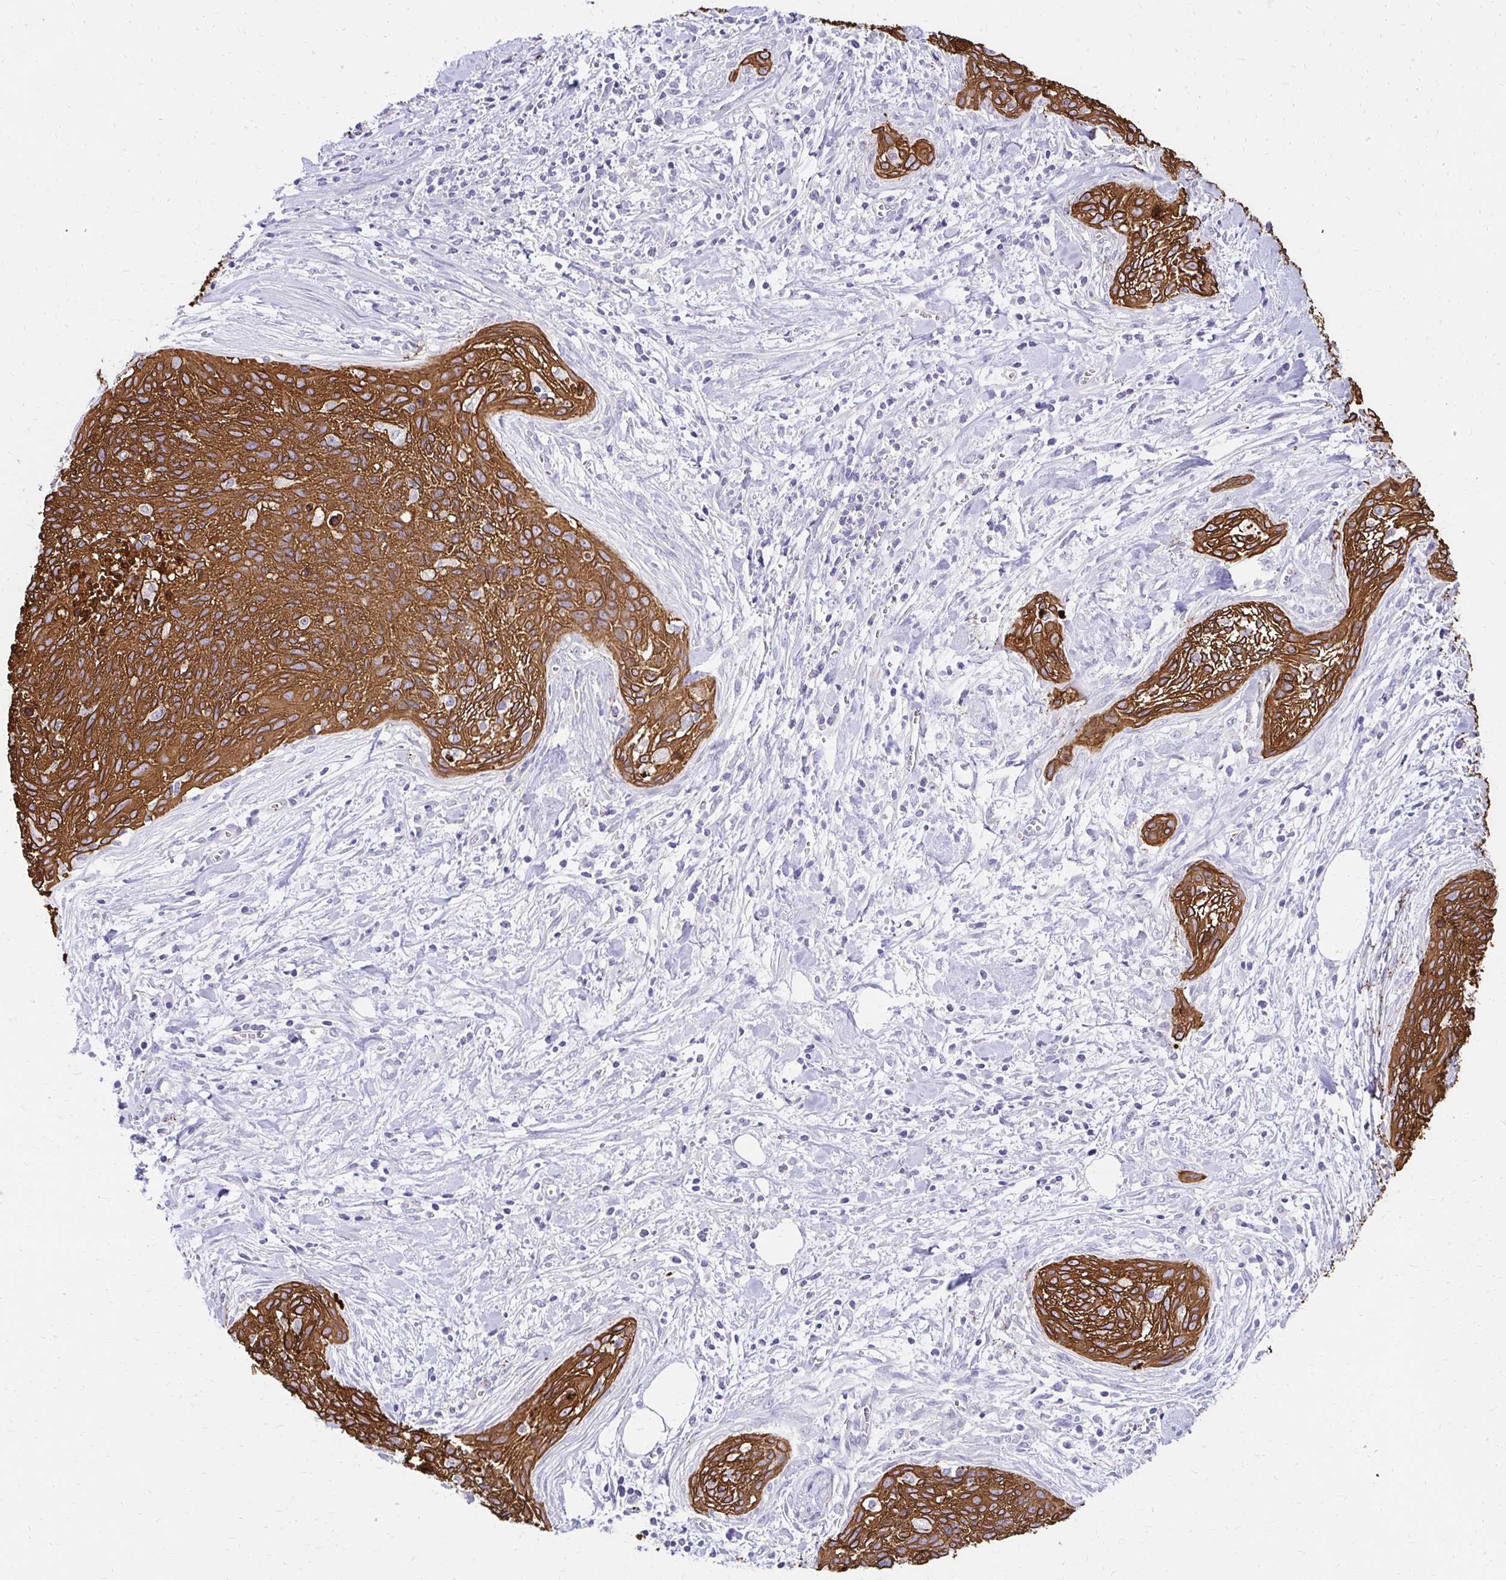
{"staining": {"intensity": "strong", "quantity": ">75%", "location": "cytoplasmic/membranous"}, "tissue": "cervical cancer", "cell_type": "Tumor cells", "image_type": "cancer", "snomed": [{"axis": "morphology", "description": "Squamous cell carcinoma, NOS"}, {"axis": "topography", "description": "Cervix"}], "caption": "Immunohistochemistry of cervical cancer displays high levels of strong cytoplasmic/membranous staining in approximately >75% of tumor cells.", "gene": "C1QTNF2", "patient": {"sex": "female", "age": 55}}